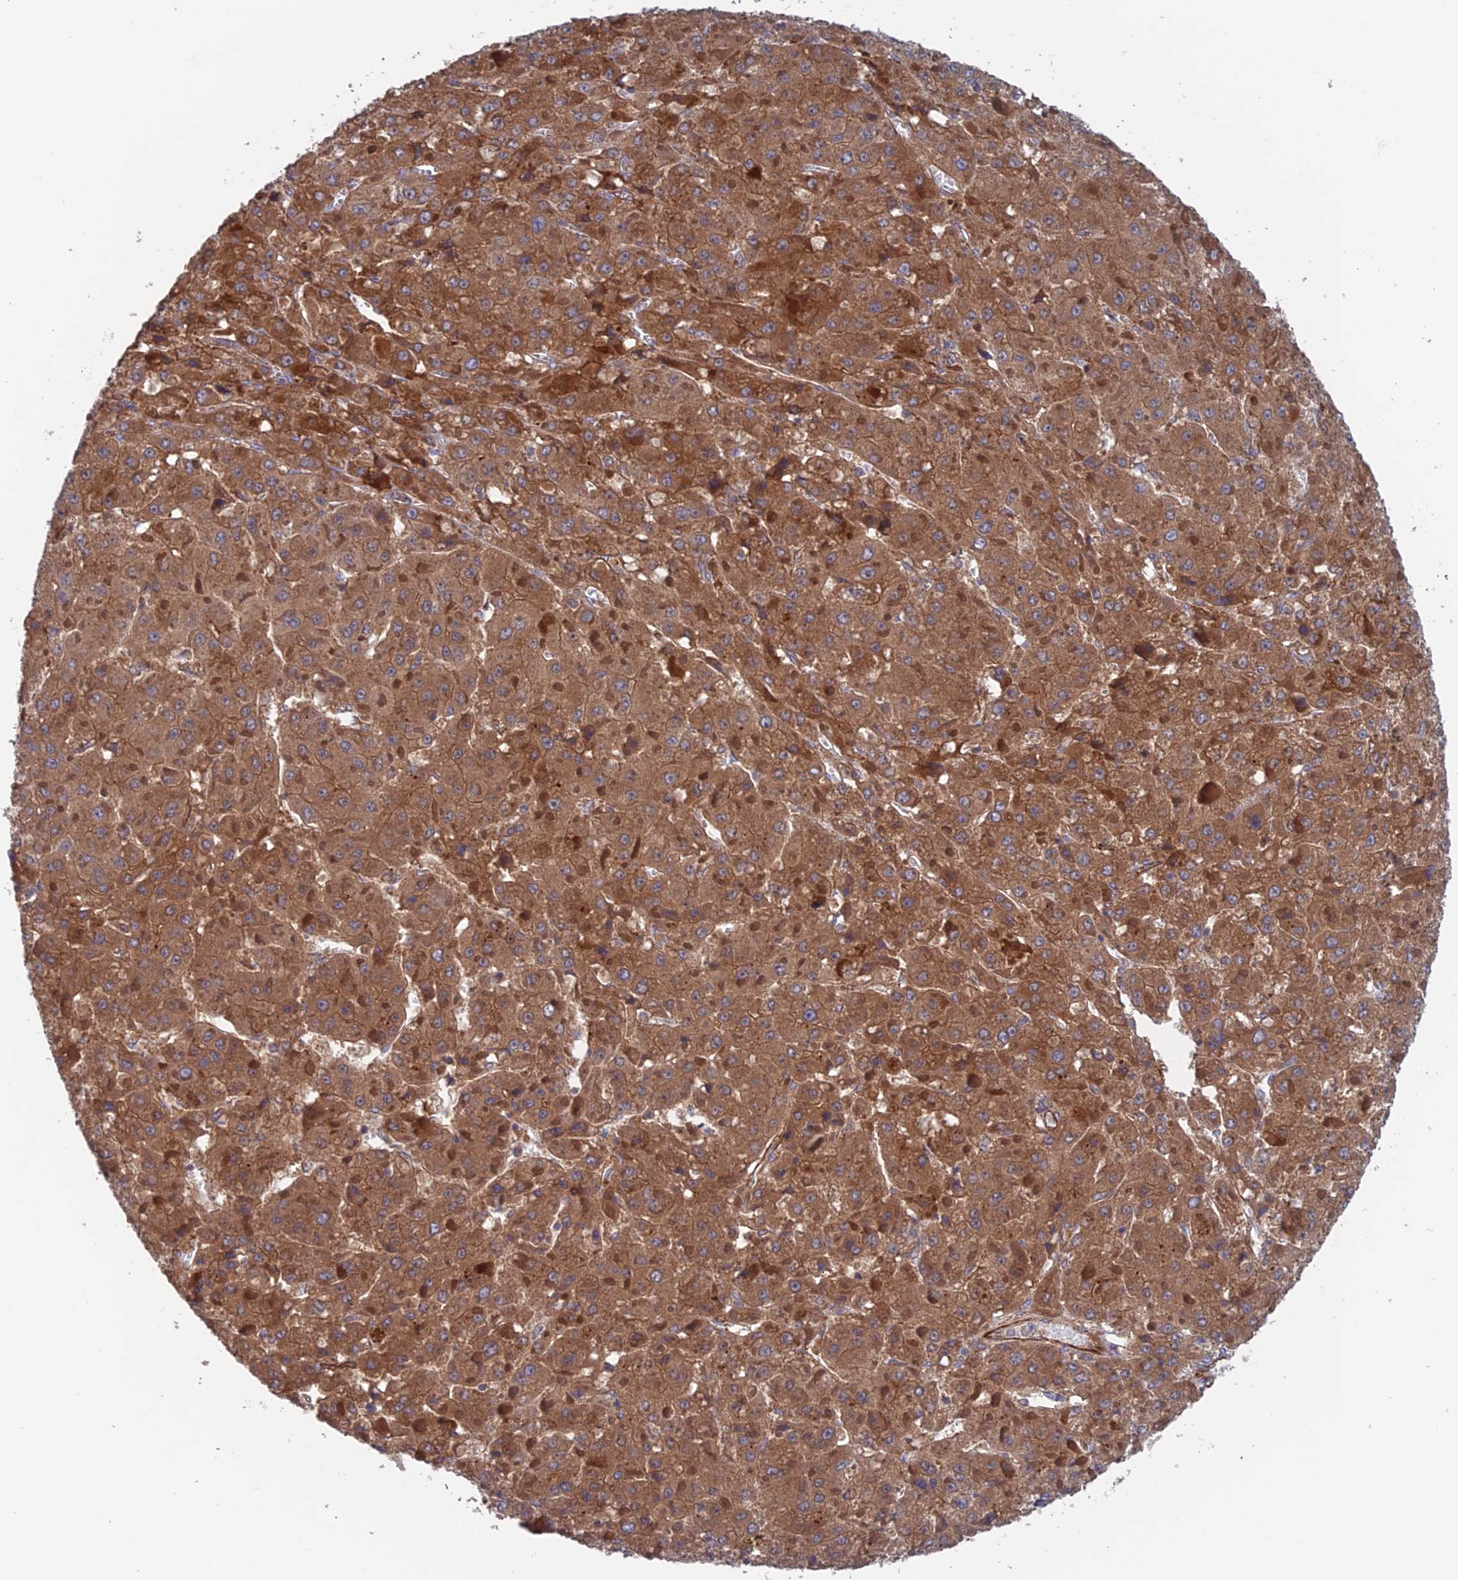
{"staining": {"intensity": "moderate", "quantity": ">75%", "location": "cytoplasmic/membranous"}, "tissue": "liver cancer", "cell_type": "Tumor cells", "image_type": "cancer", "snomed": [{"axis": "morphology", "description": "Carcinoma, Hepatocellular, NOS"}, {"axis": "topography", "description": "Liver"}], "caption": "Liver cancer stained with a protein marker exhibits moderate staining in tumor cells.", "gene": "NUDT16L1", "patient": {"sex": "female", "age": 73}}